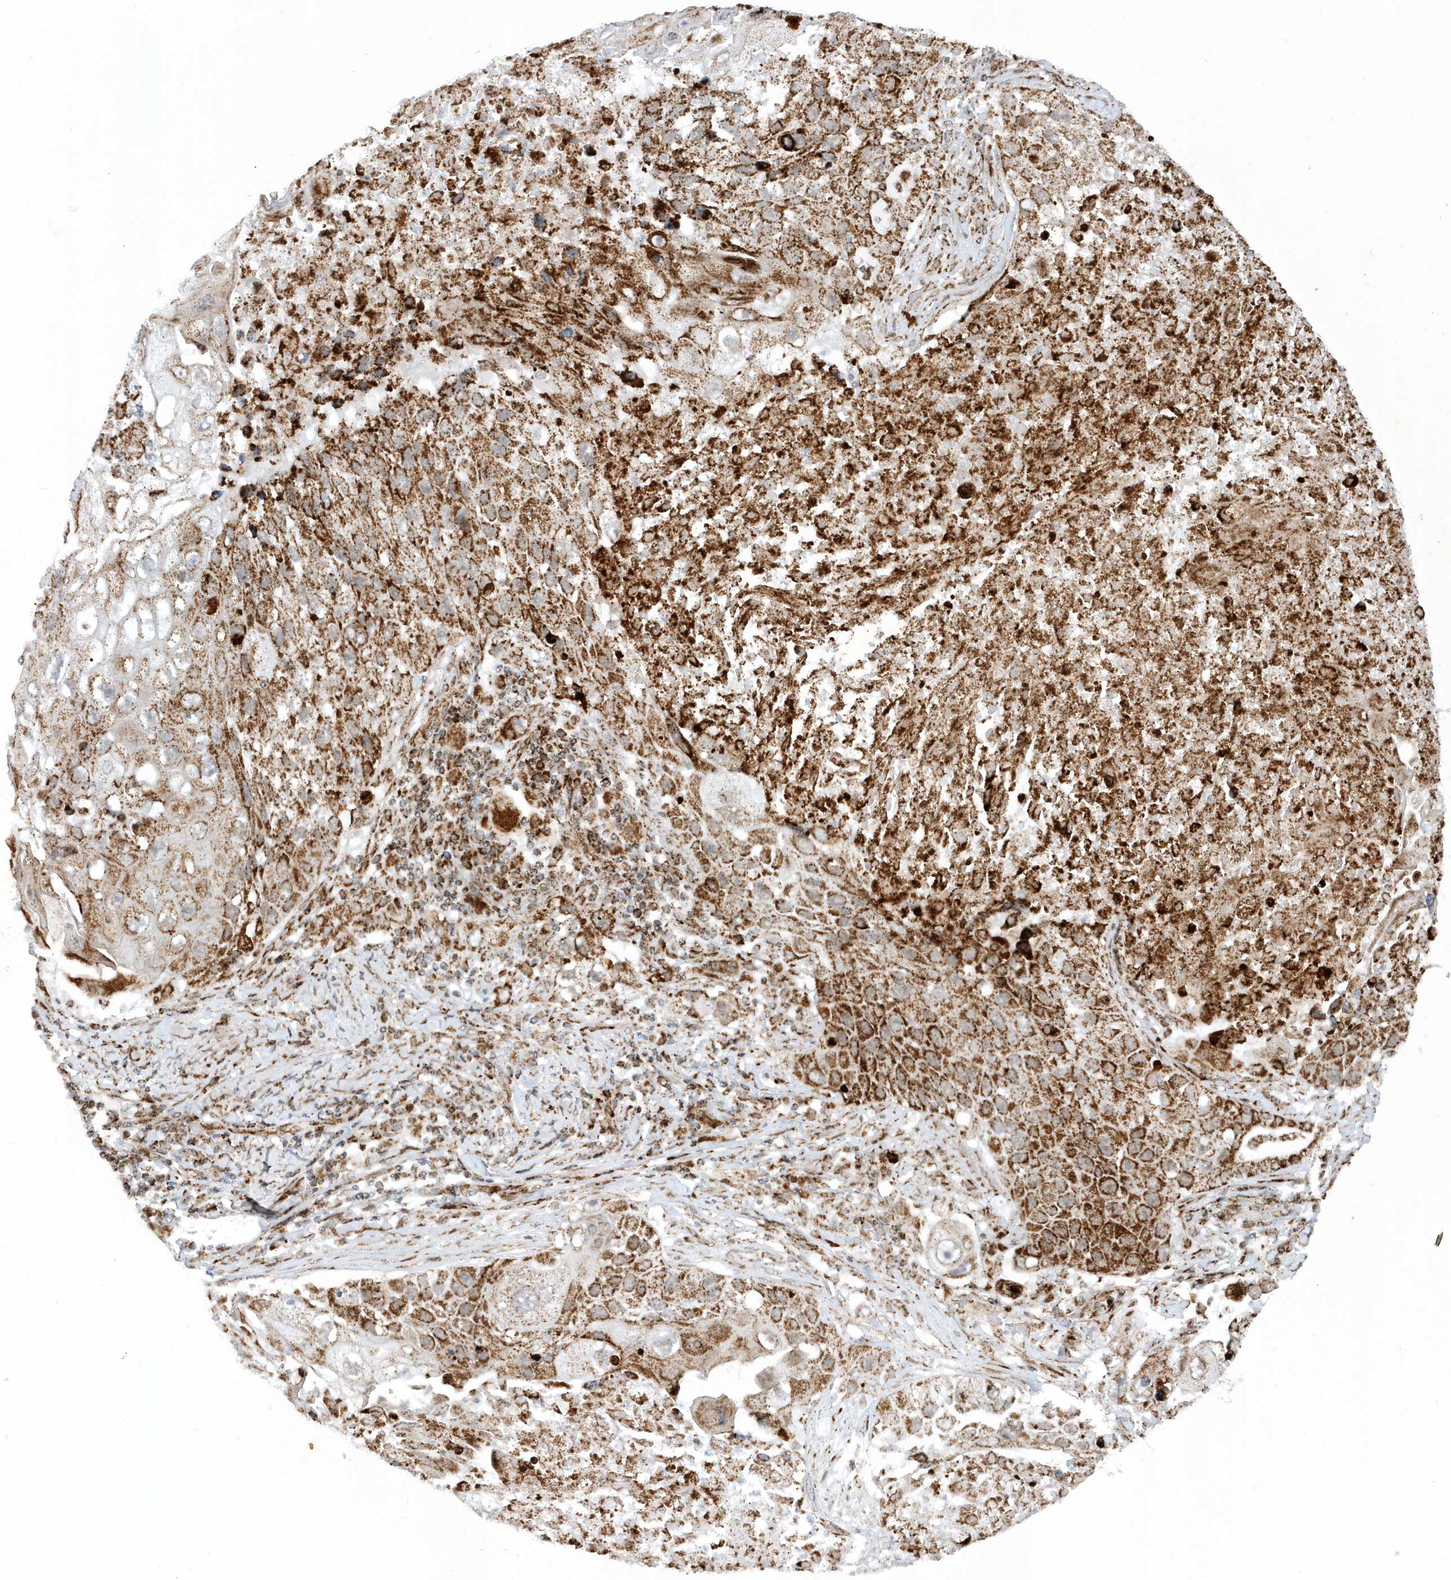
{"staining": {"intensity": "strong", "quantity": ">75%", "location": "cytoplasmic/membranous"}, "tissue": "lung cancer", "cell_type": "Tumor cells", "image_type": "cancer", "snomed": [{"axis": "morphology", "description": "Squamous cell carcinoma, NOS"}, {"axis": "topography", "description": "Lung"}], "caption": "Protein expression analysis of lung cancer demonstrates strong cytoplasmic/membranous positivity in approximately >75% of tumor cells.", "gene": "CRY2", "patient": {"sex": "male", "age": 61}}